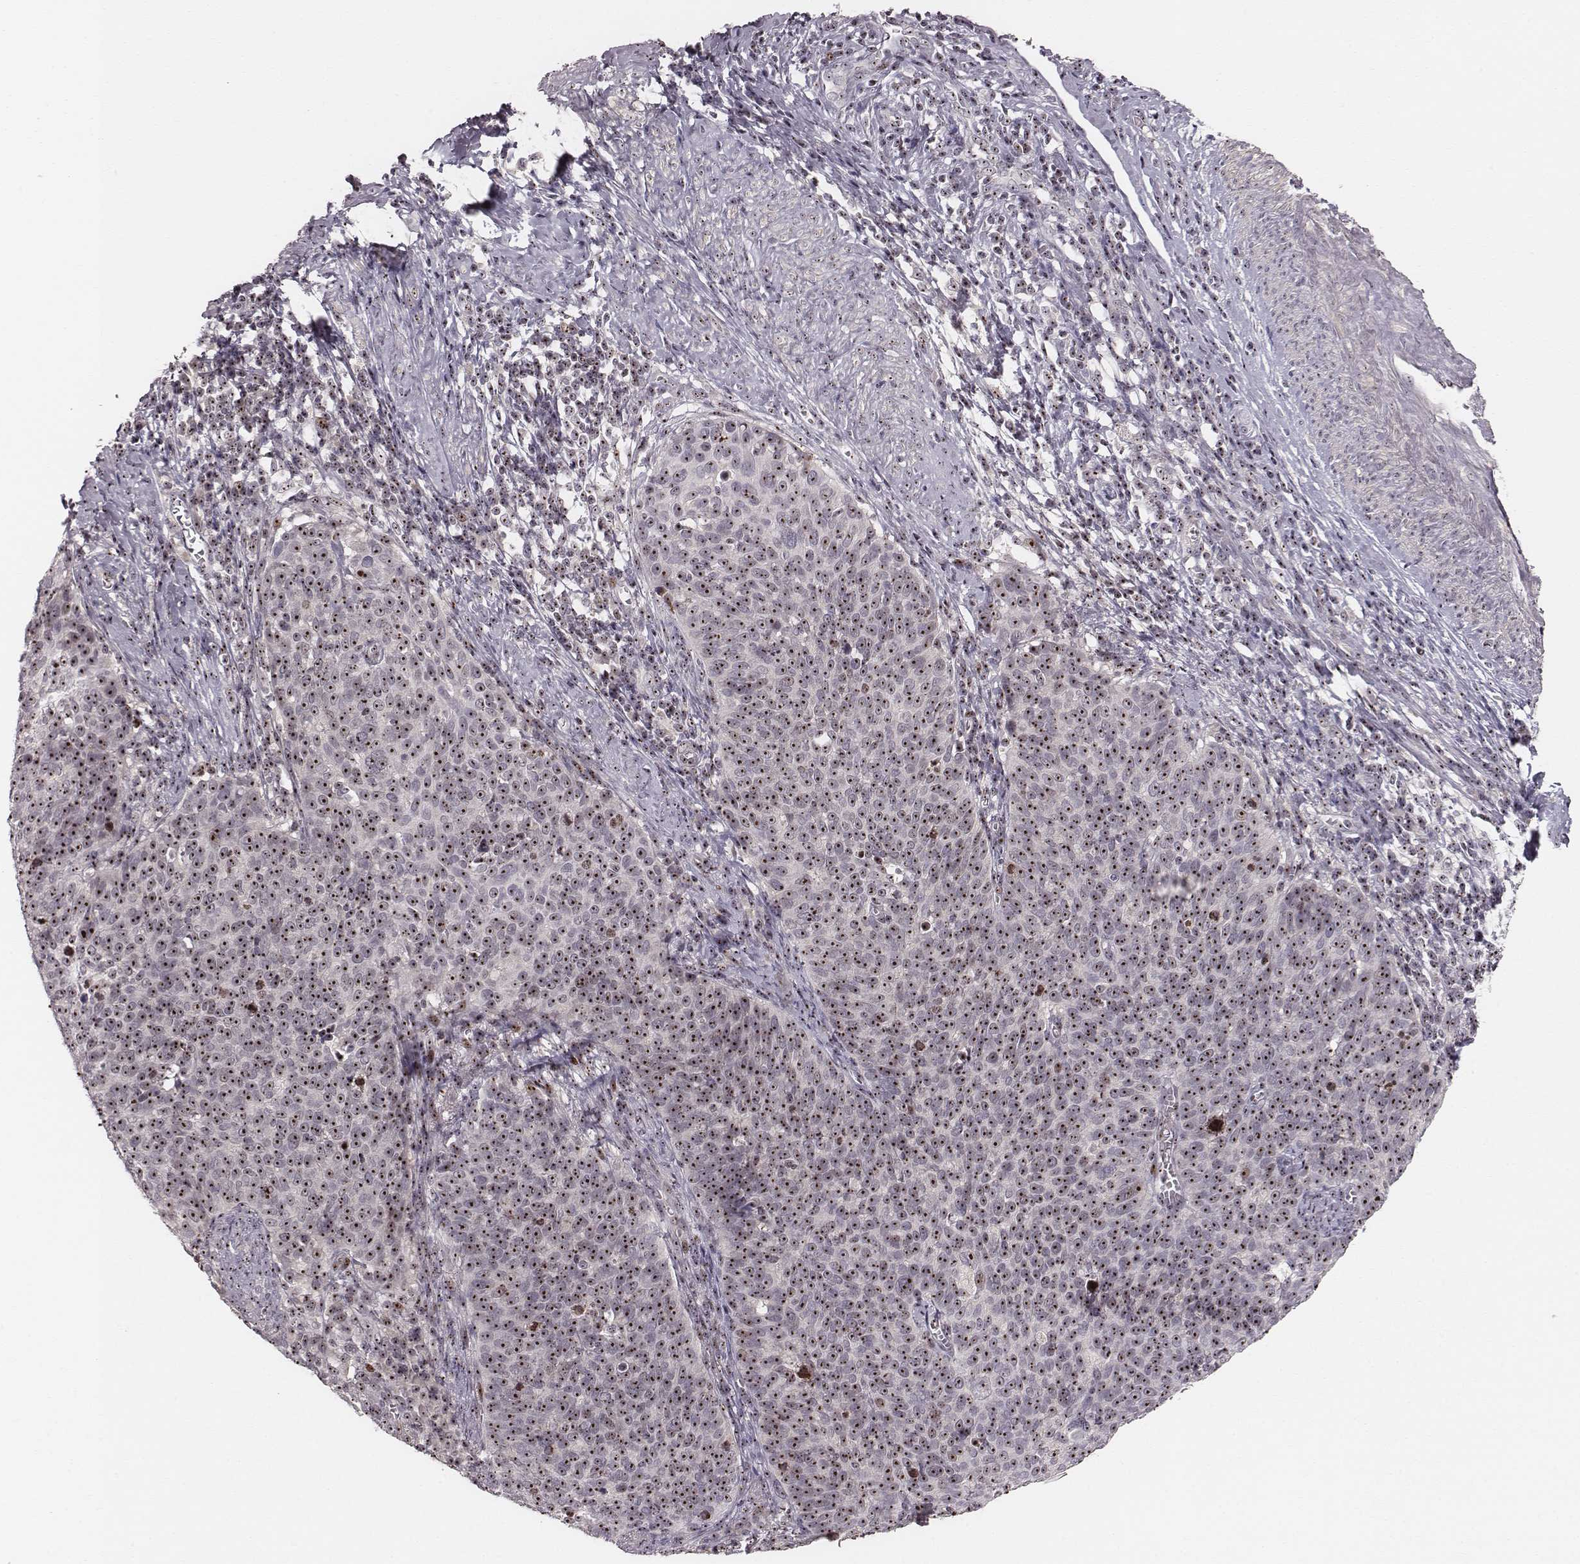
{"staining": {"intensity": "strong", "quantity": ">75%", "location": "nuclear"}, "tissue": "cervical cancer", "cell_type": "Tumor cells", "image_type": "cancer", "snomed": [{"axis": "morphology", "description": "Normal tissue, NOS"}, {"axis": "morphology", "description": "Squamous cell carcinoma, NOS"}, {"axis": "topography", "description": "Cervix"}], "caption": "The immunohistochemical stain highlights strong nuclear expression in tumor cells of cervical cancer (squamous cell carcinoma) tissue. (DAB (3,3'-diaminobenzidine) IHC with brightfield microscopy, high magnification).", "gene": "NOP56", "patient": {"sex": "female", "age": 39}}